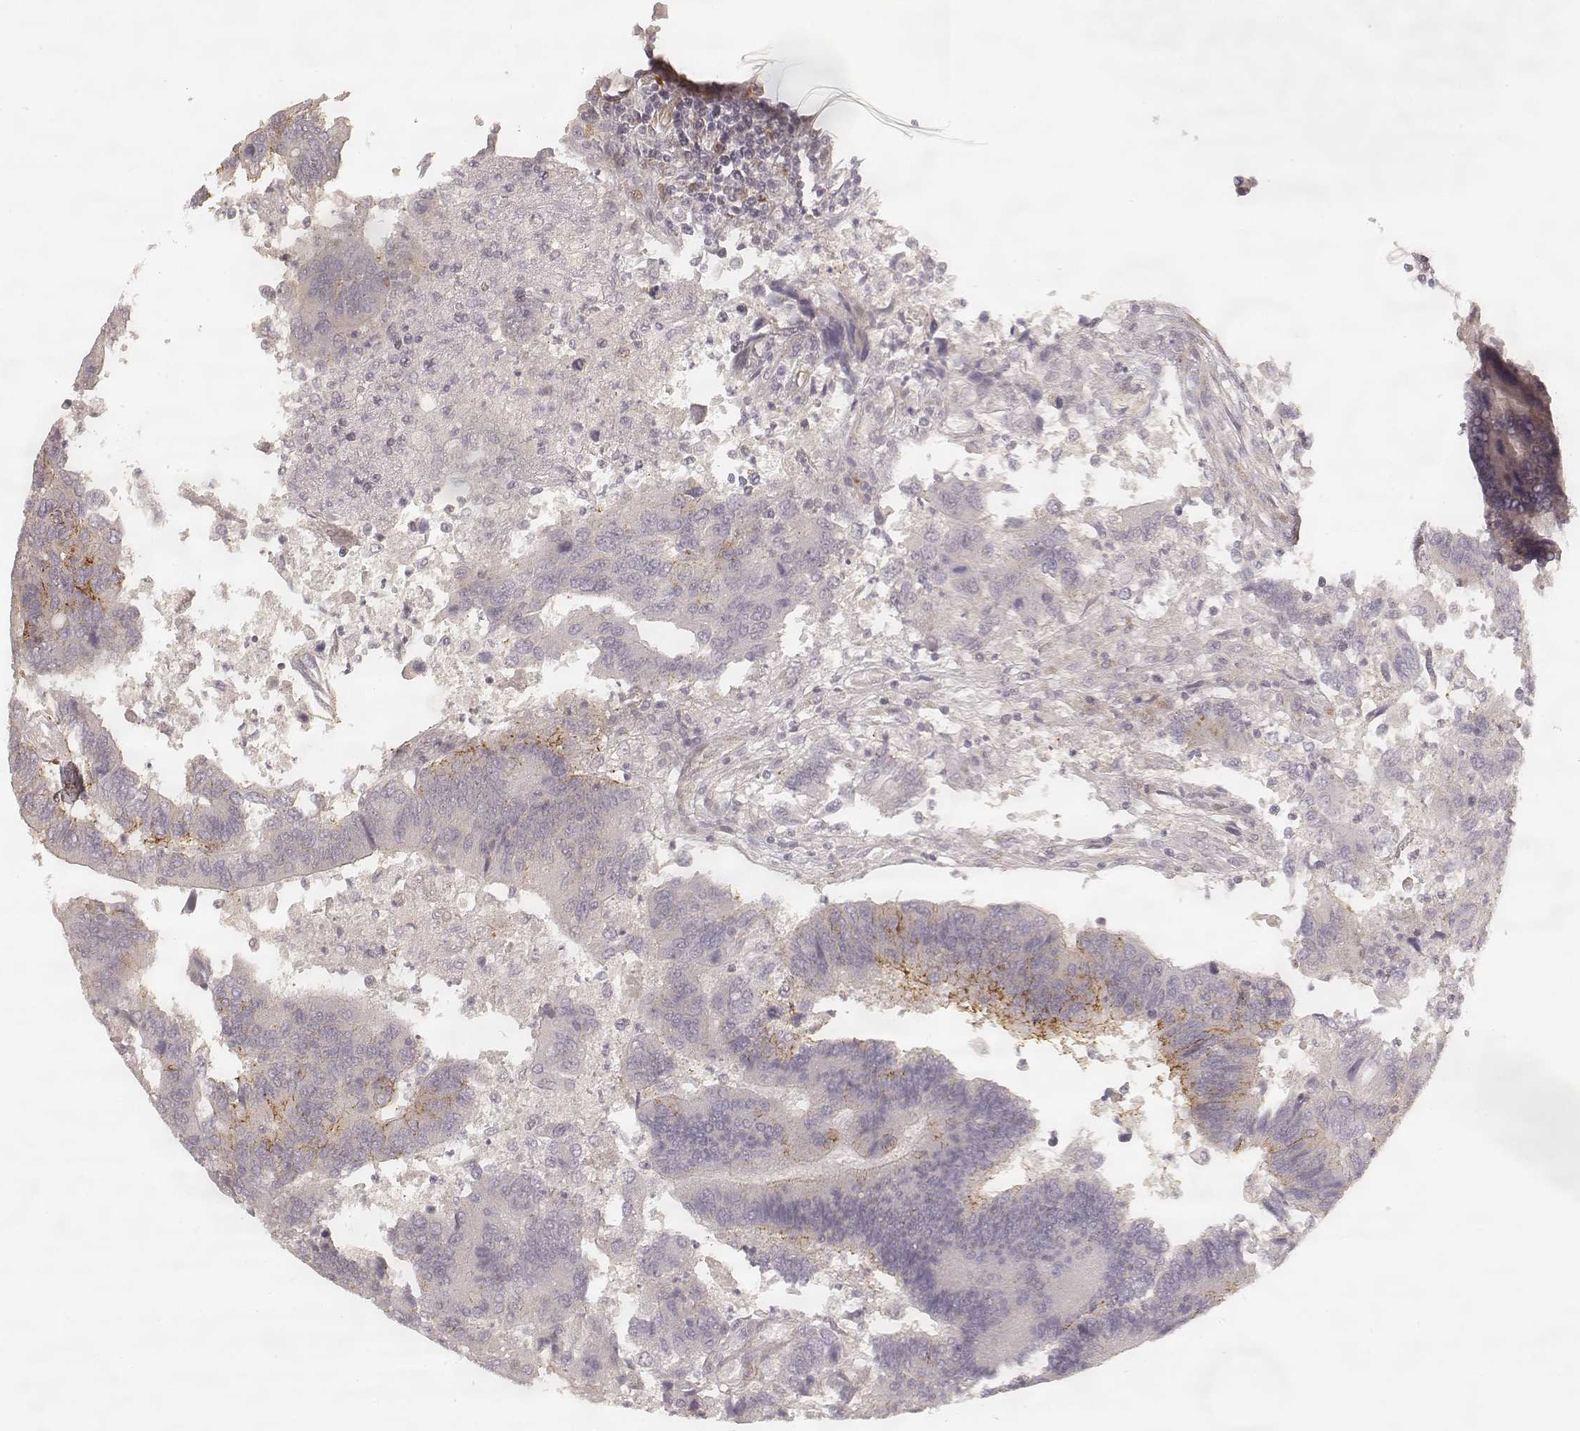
{"staining": {"intensity": "moderate", "quantity": "<25%", "location": "cytoplasmic/membranous"}, "tissue": "colorectal cancer", "cell_type": "Tumor cells", "image_type": "cancer", "snomed": [{"axis": "morphology", "description": "Adenocarcinoma, NOS"}, {"axis": "topography", "description": "Colon"}], "caption": "Human colorectal cancer (adenocarcinoma) stained with a protein marker displays moderate staining in tumor cells.", "gene": "GORASP2", "patient": {"sex": "female", "age": 67}}